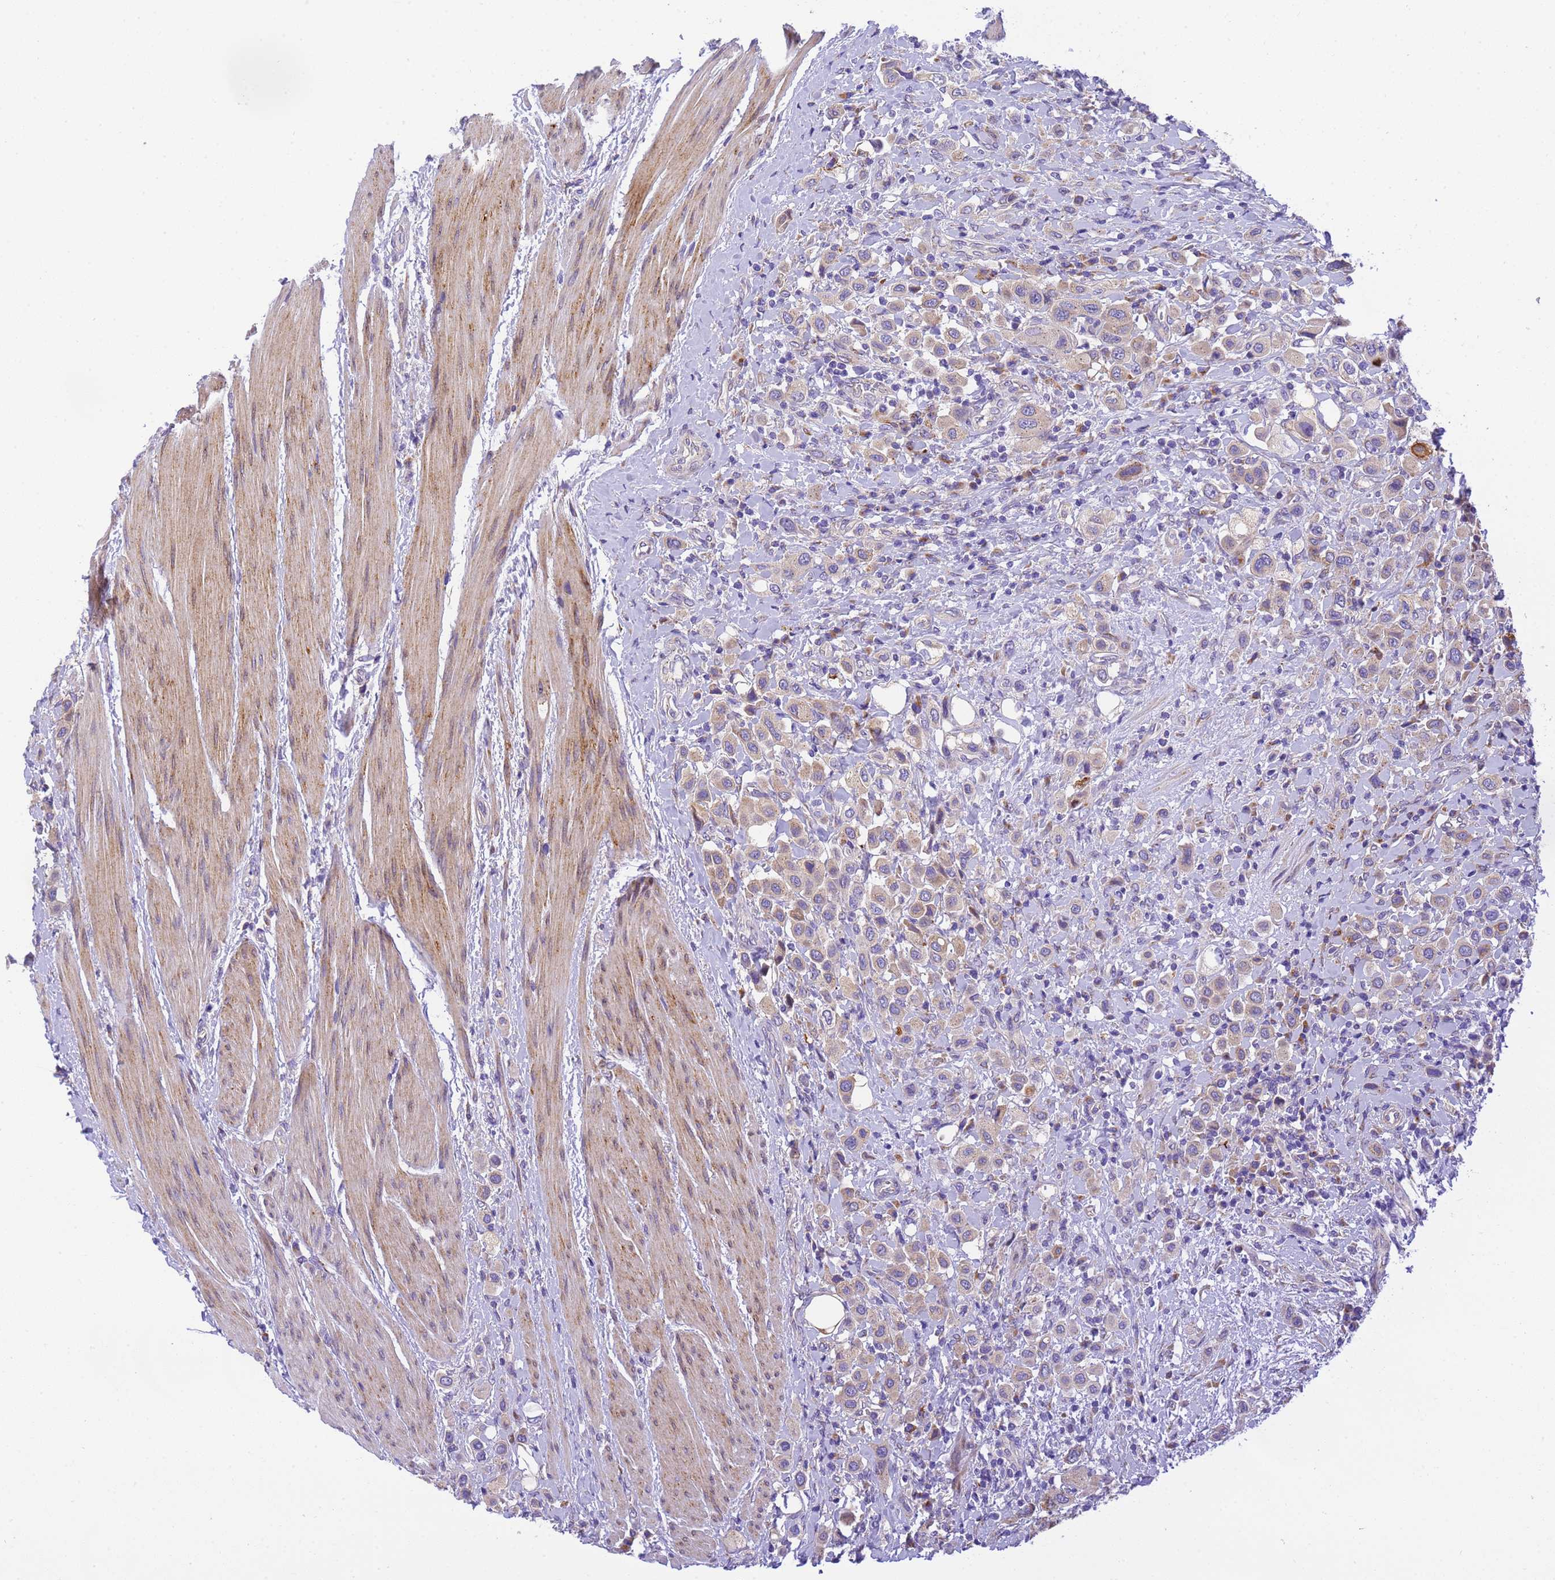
{"staining": {"intensity": "weak", "quantity": ">75%", "location": "cytoplasmic/membranous"}, "tissue": "urothelial cancer", "cell_type": "Tumor cells", "image_type": "cancer", "snomed": [{"axis": "morphology", "description": "Urothelial carcinoma, High grade"}, {"axis": "topography", "description": "Urinary bladder"}], "caption": "Brown immunohistochemical staining in human urothelial carcinoma (high-grade) demonstrates weak cytoplasmic/membranous staining in approximately >75% of tumor cells.", "gene": "RHBDD3", "patient": {"sex": "male", "age": 50}}